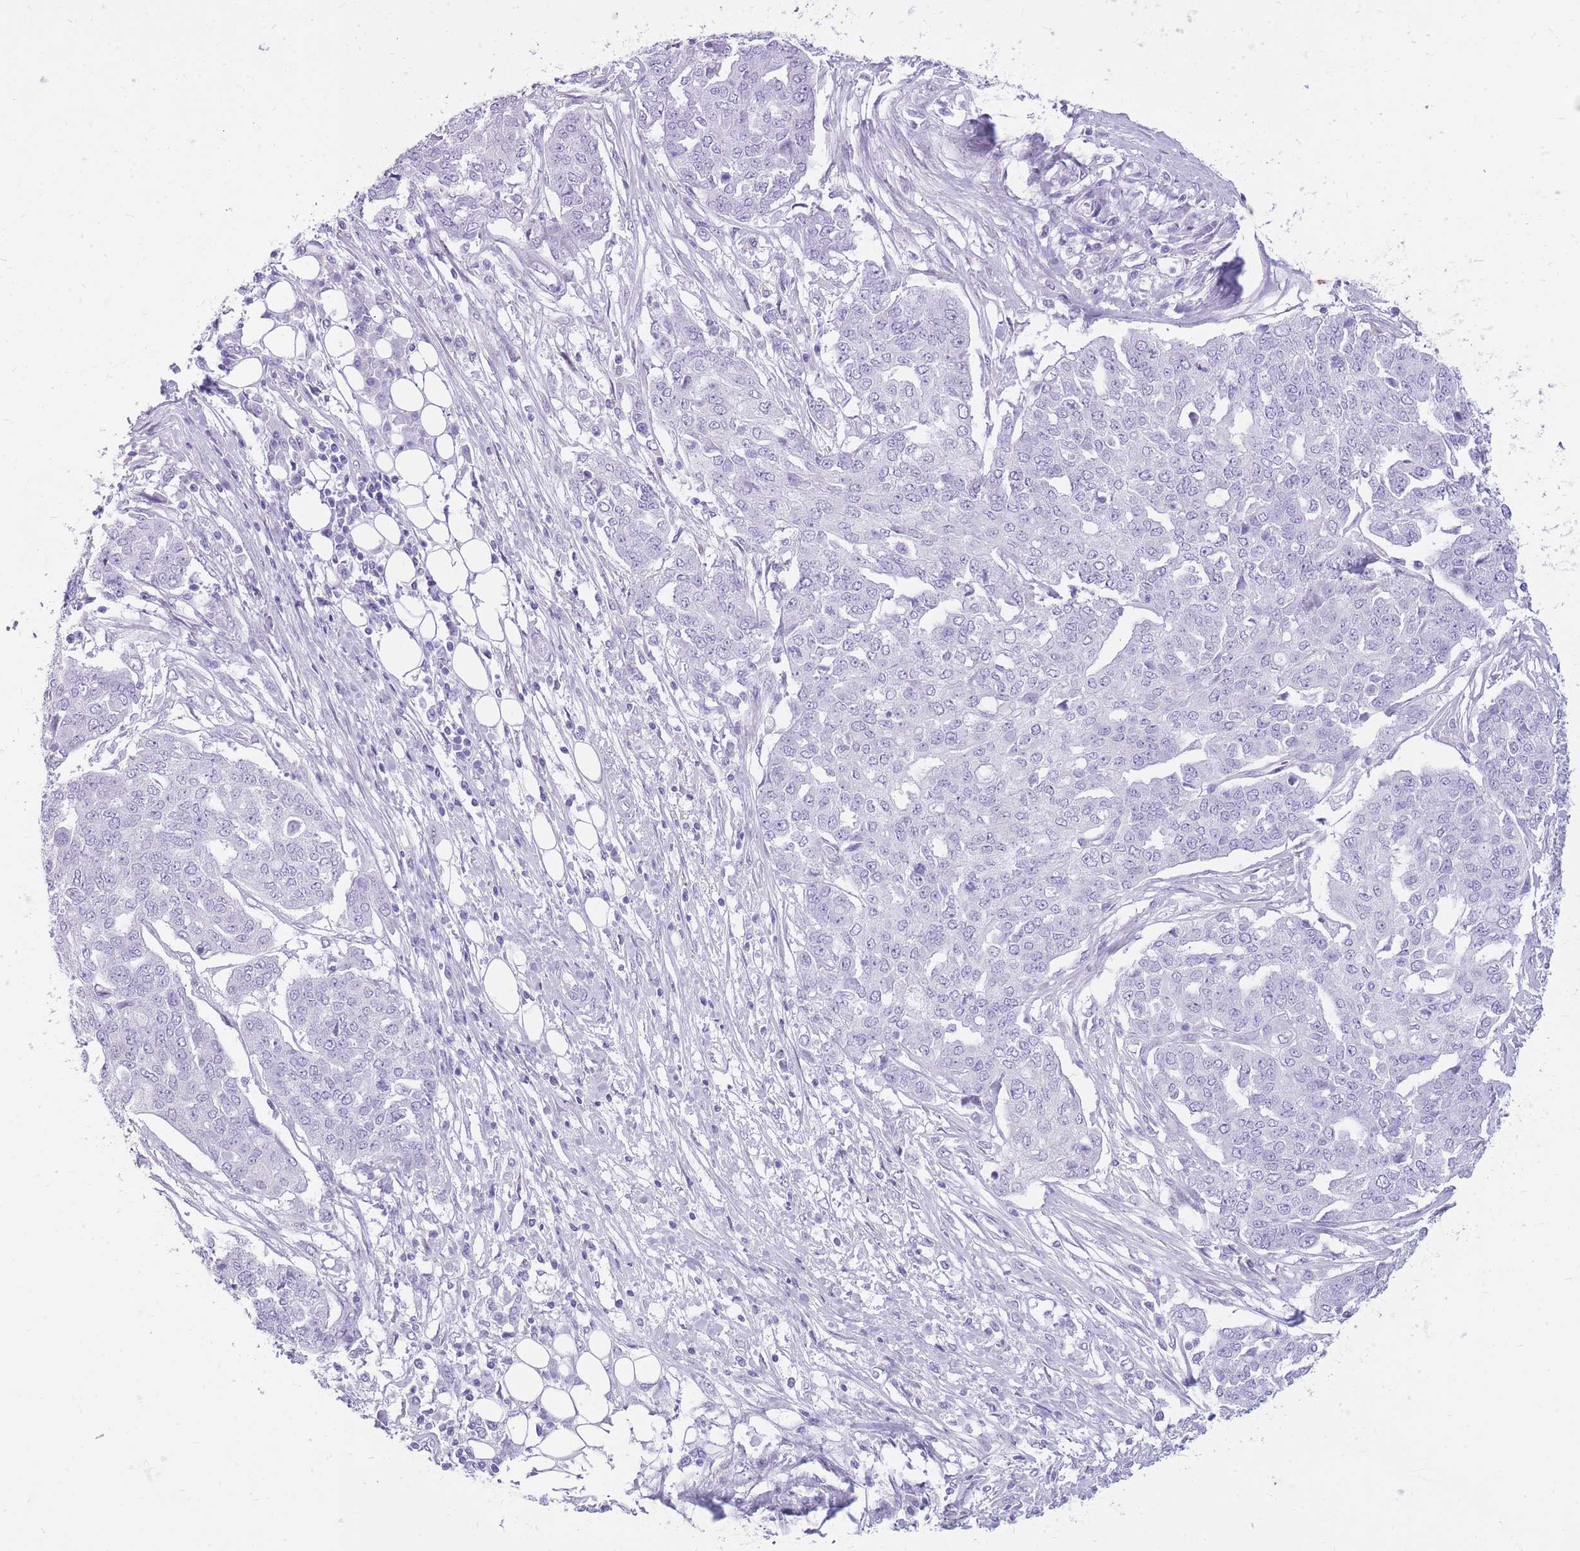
{"staining": {"intensity": "negative", "quantity": "none", "location": "none"}, "tissue": "ovarian cancer", "cell_type": "Tumor cells", "image_type": "cancer", "snomed": [{"axis": "morphology", "description": "Cystadenocarcinoma, serous, NOS"}, {"axis": "topography", "description": "Soft tissue"}, {"axis": "topography", "description": "Ovary"}], "caption": "High power microscopy micrograph of an immunohistochemistry (IHC) image of ovarian cancer, revealing no significant staining in tumor cells. (IHC, brightfield microscopy, high magnification).", "gene": "CYP21A2", "patient": {"sex": "female", "age": 57}}